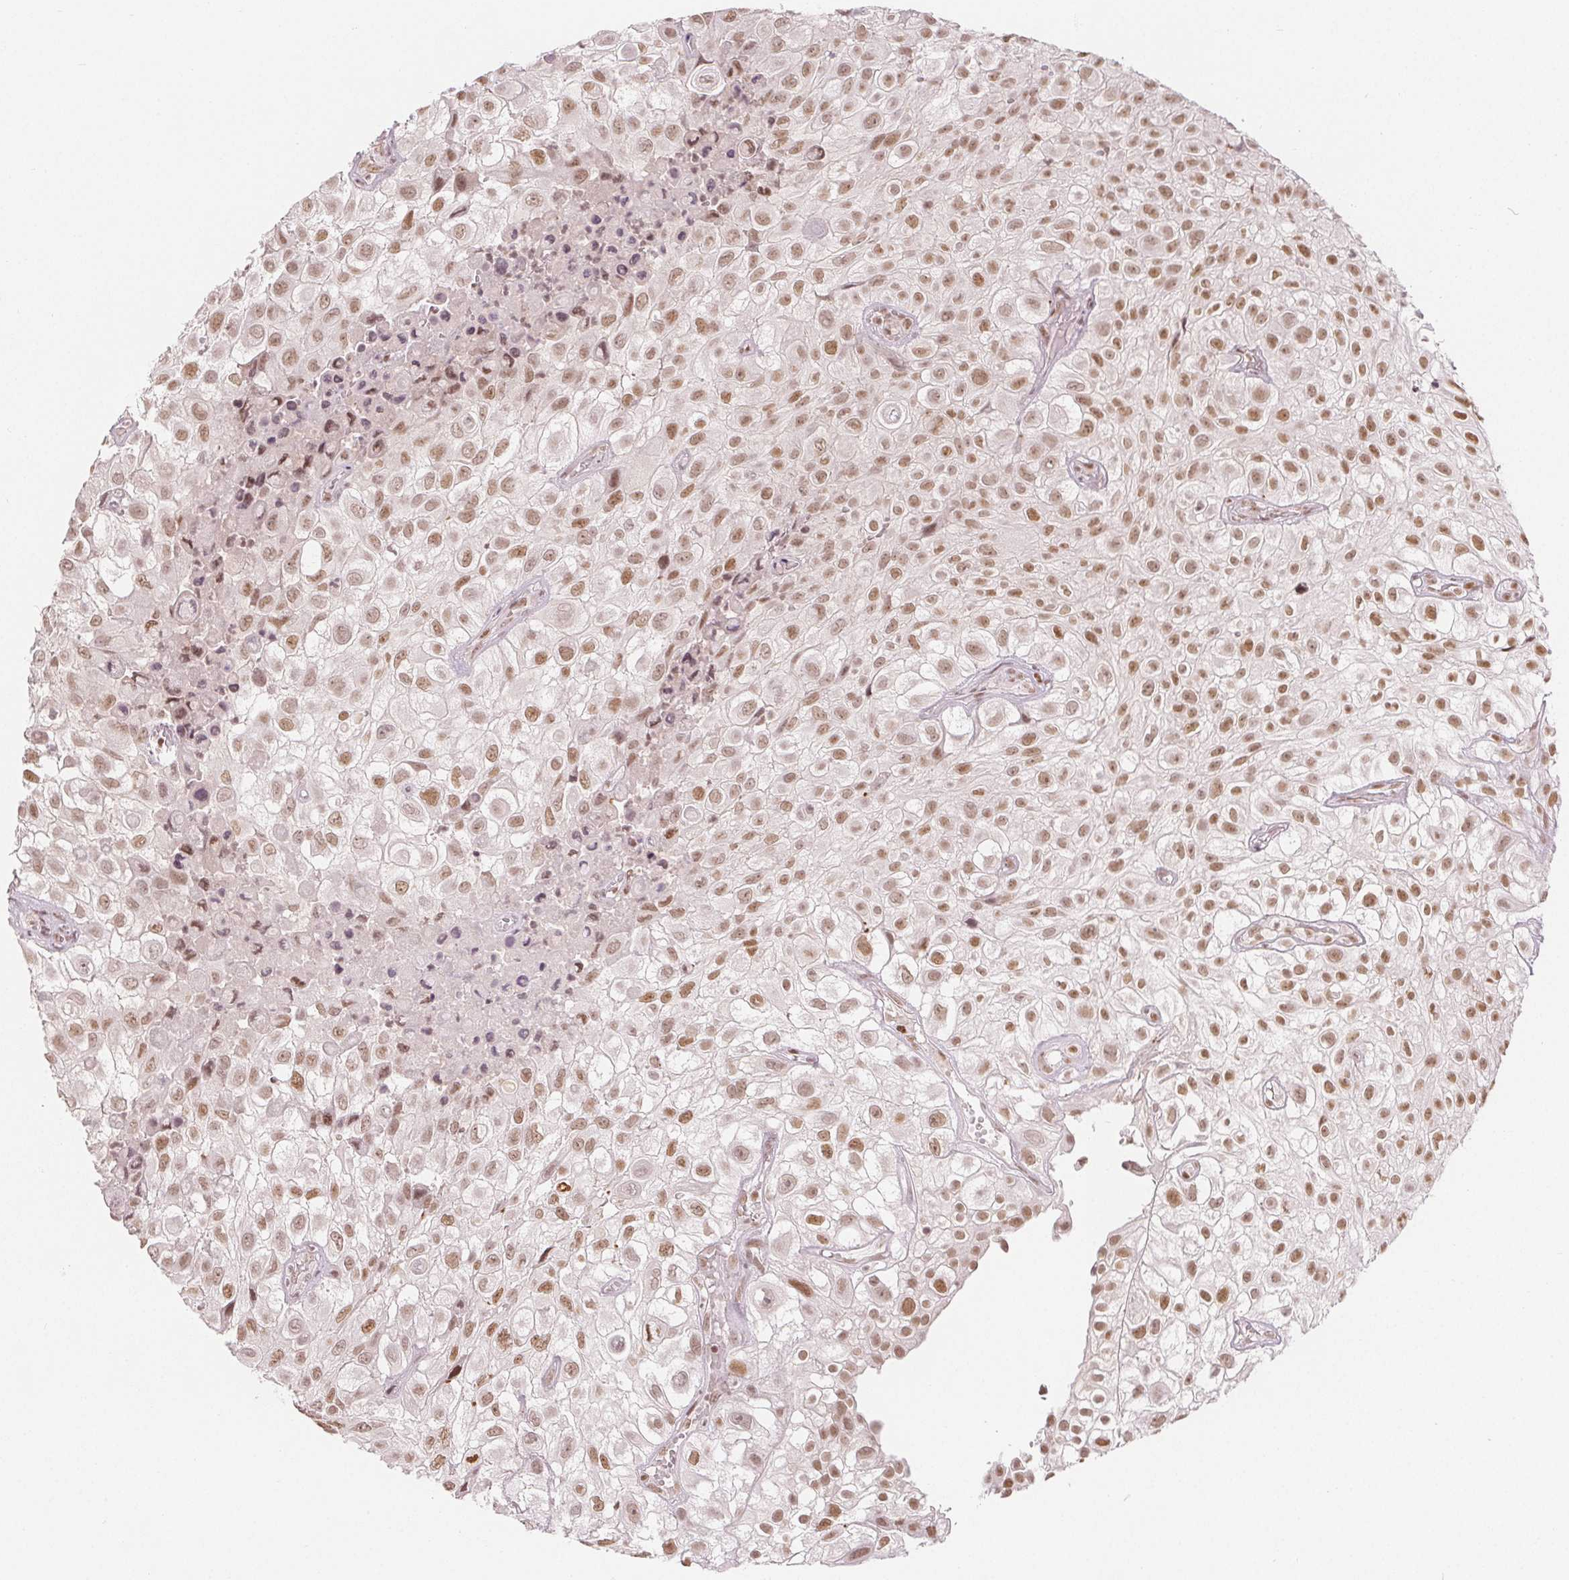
{"staining": {"intensity": "moderate", "quantity": ">75%", "location": "nuclear"}, "tissue": "urothelial cancer", "cell_type": "Tumor cells", "image_type": "cancer", "snomed": [{"axis": "morphology", "description": "Urothelial carcinoma, High grade"}, {"axis": "topography", "description": "Urinary bladder"}], "caption": "High-grade urothelial carcinoma stained with a brown dye demonstrates moderate nuclear positive expression in about >75% of tumor cells.", "gene": "DEK", "patient": {"sex": "male", "age": 56}}